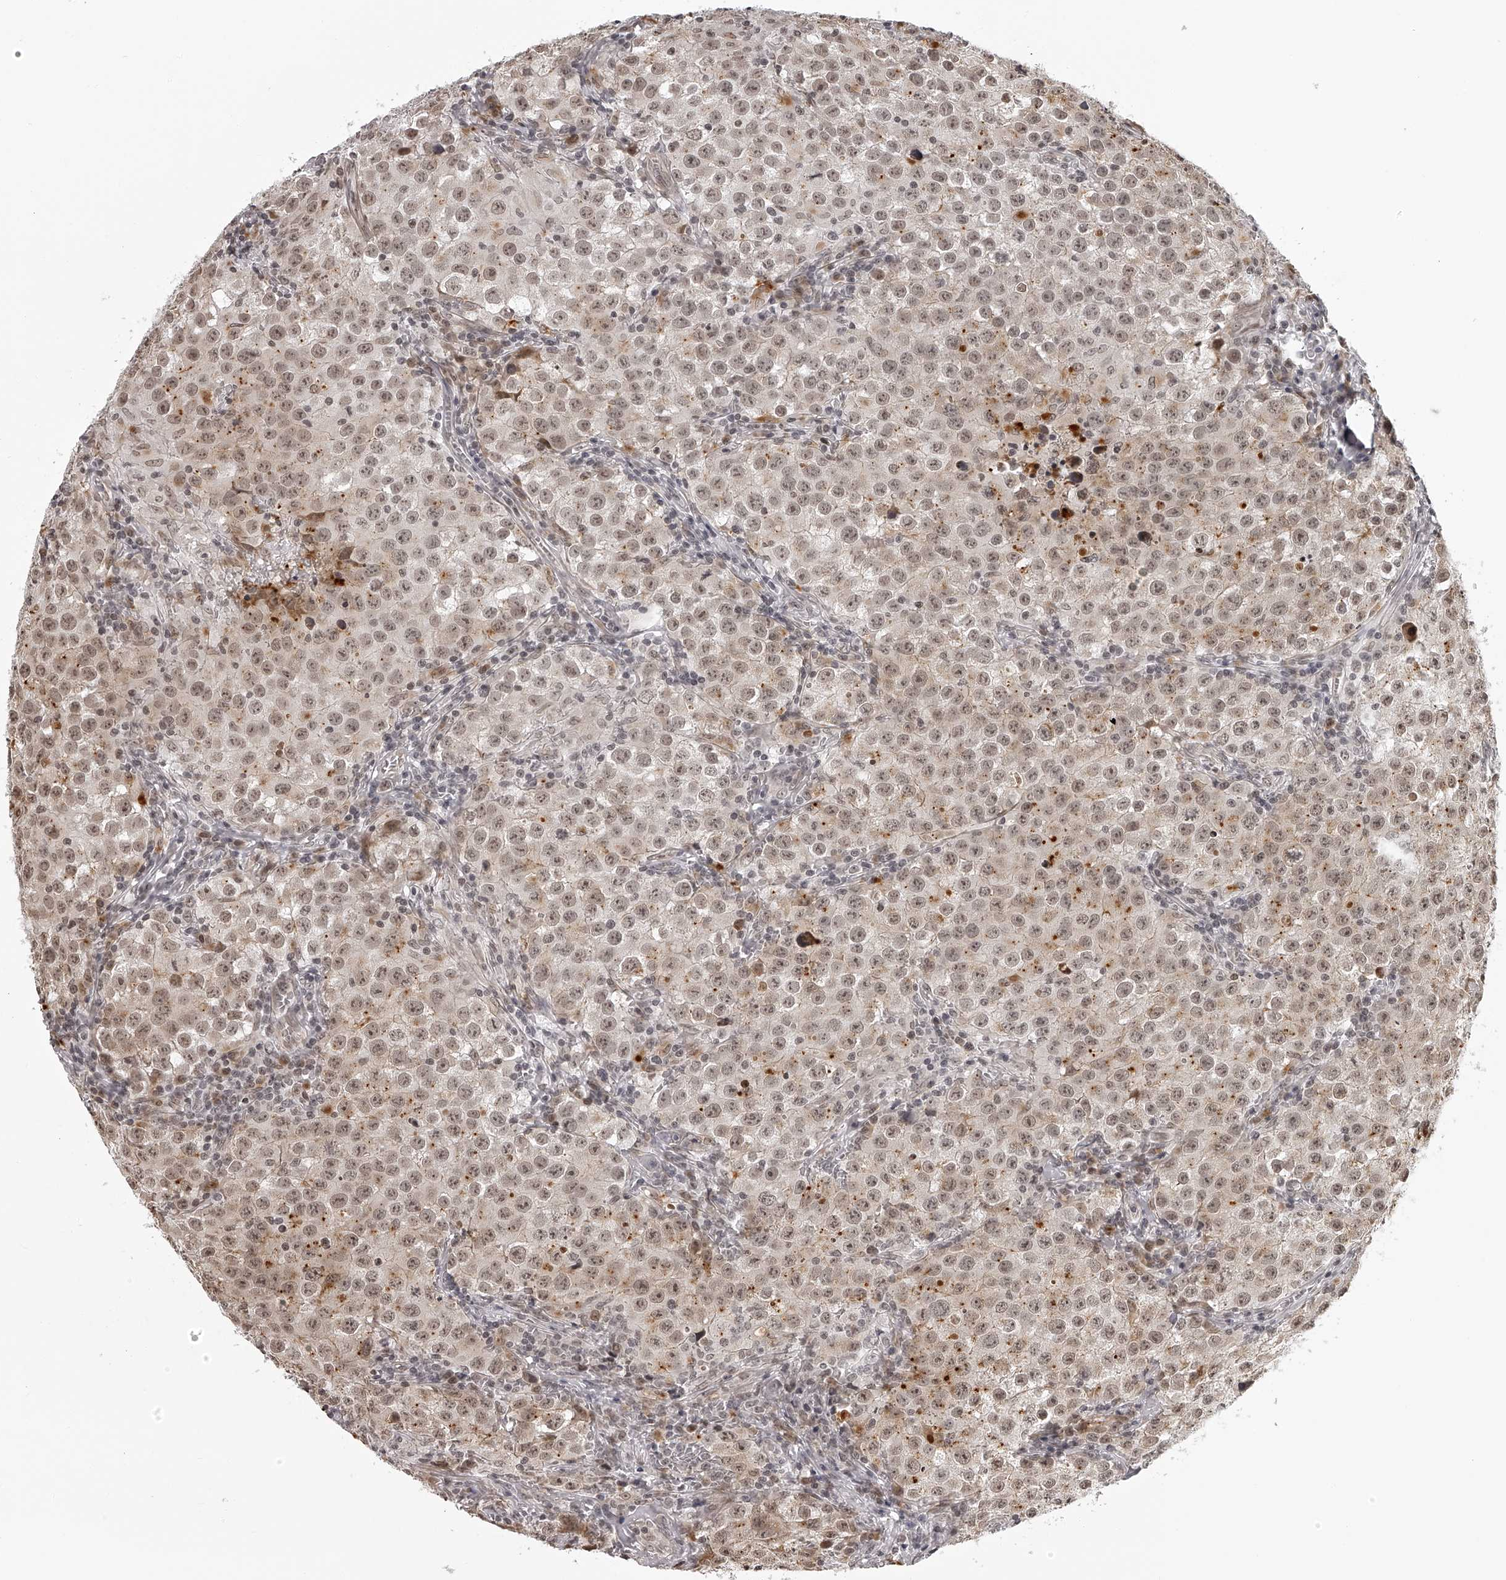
{"staining": {"intensity": "weak", "quantity": ">75%", "location": "nuclear"}, "tissue": "testis cancer", "cell_type": "Tumor cells", "image_type": "cancer", "snomed": [{"axis": "morphology", "description": "Seminoma, NOS"}, {"axis": "morphology", "description": "Carcinoma, Embryonal, NOS"}, {"axis": "topography", "description": "Testis"}], "caption": "A brown stain shows weak nuclear staining of a protein in human testis cancer tumor cells.", "gene": "ODF2L", "patient": {"sex": "male", "age": 43}}